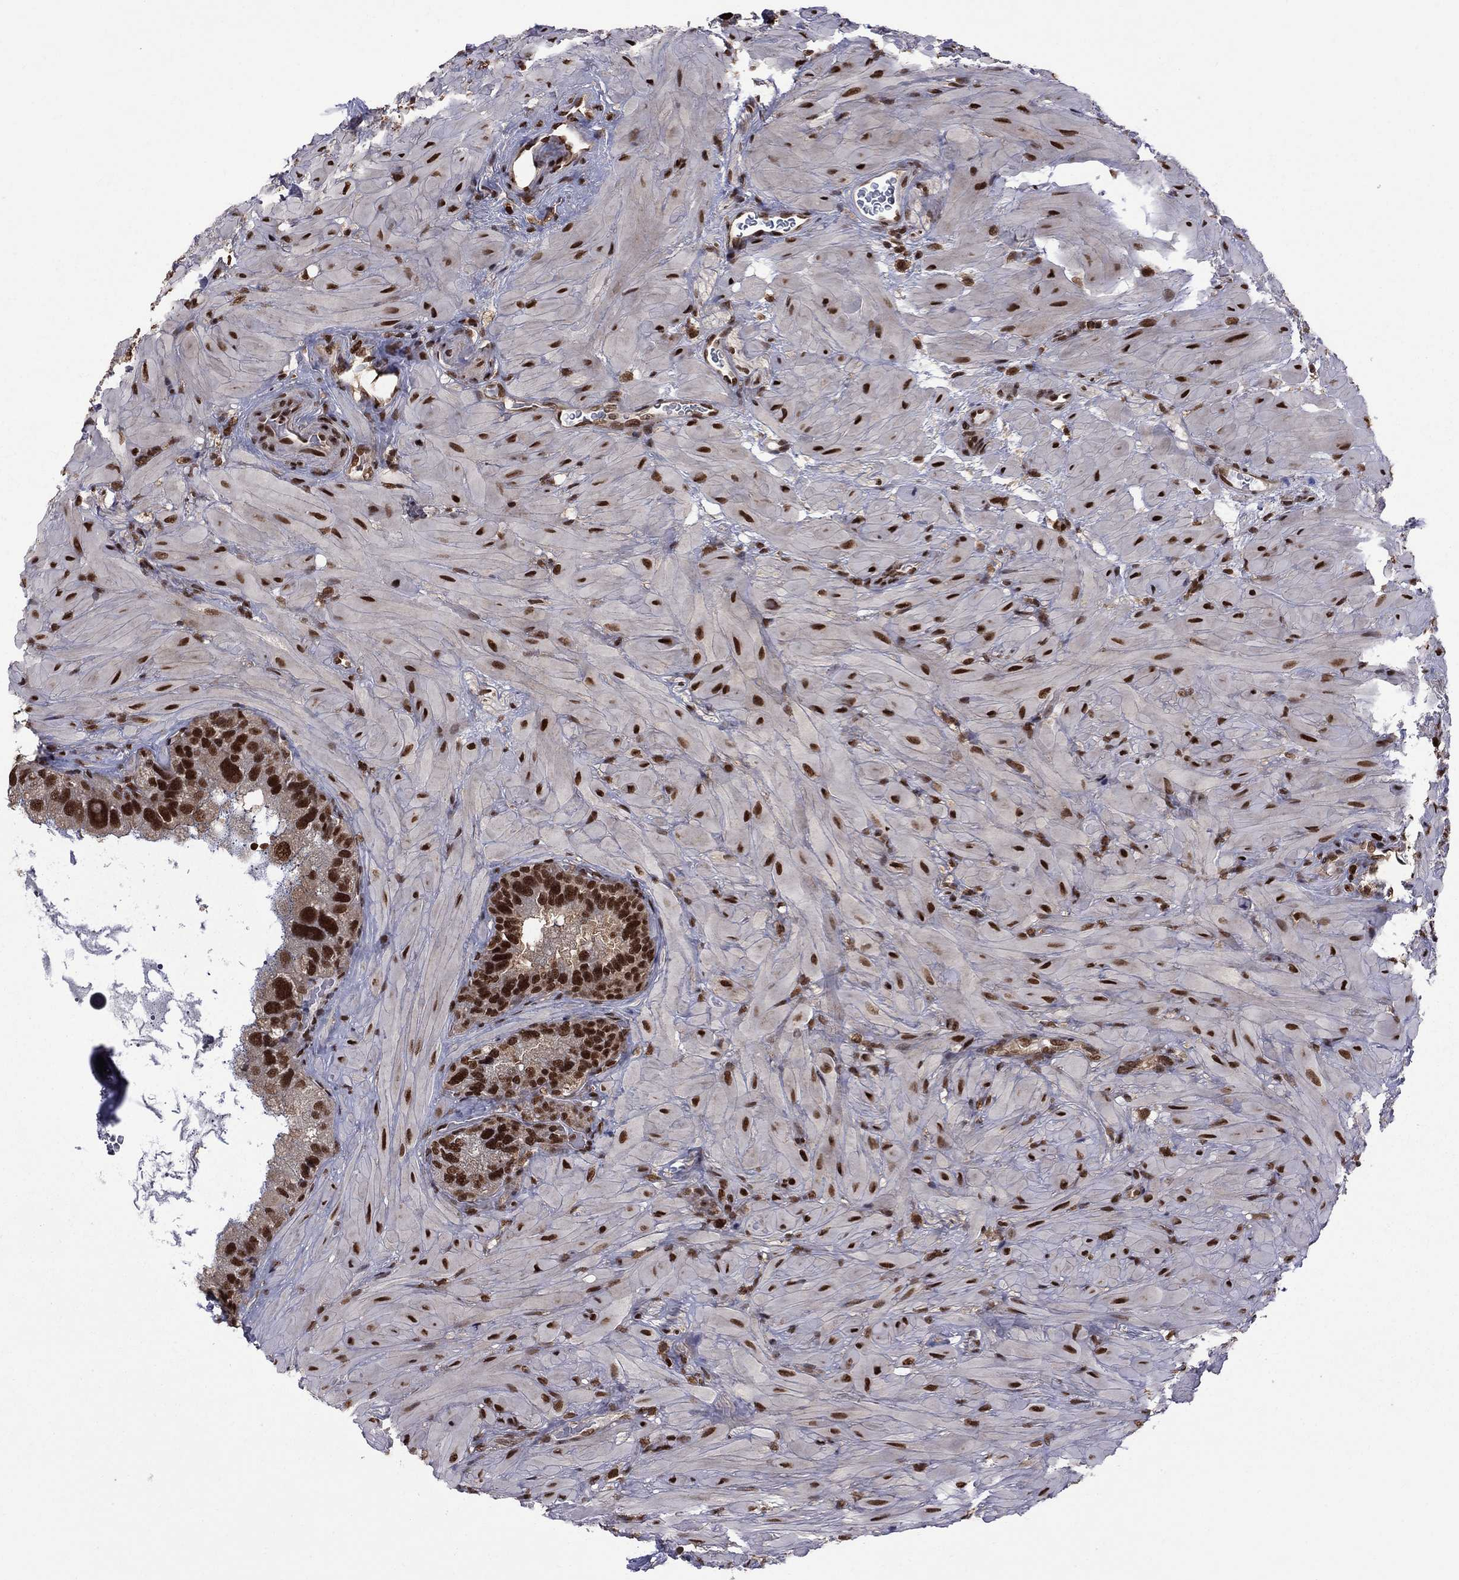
{"staining": {"intensity": "strong", "quantity": ">75%", "location": "nuclear"}, "tissue": "seminal vesicle", "cell_type": "Glandular cells", "image_type": "normal", "snomed": [{"axis": "morphology", "description": "Normal tissue, NOS"}, {"axis": "topography", "description": "Seminal veicle"}], "caption": "Glandular cells show high levels of strong nuclear staining in about >75% of cells in normal seminal vesicle. (DAB (3,3'-diaminobenzidine) IHC with brightfield microscopy, high magnification).", "gene": "MED25", "patient": {"sex": "male", "age": 69}}